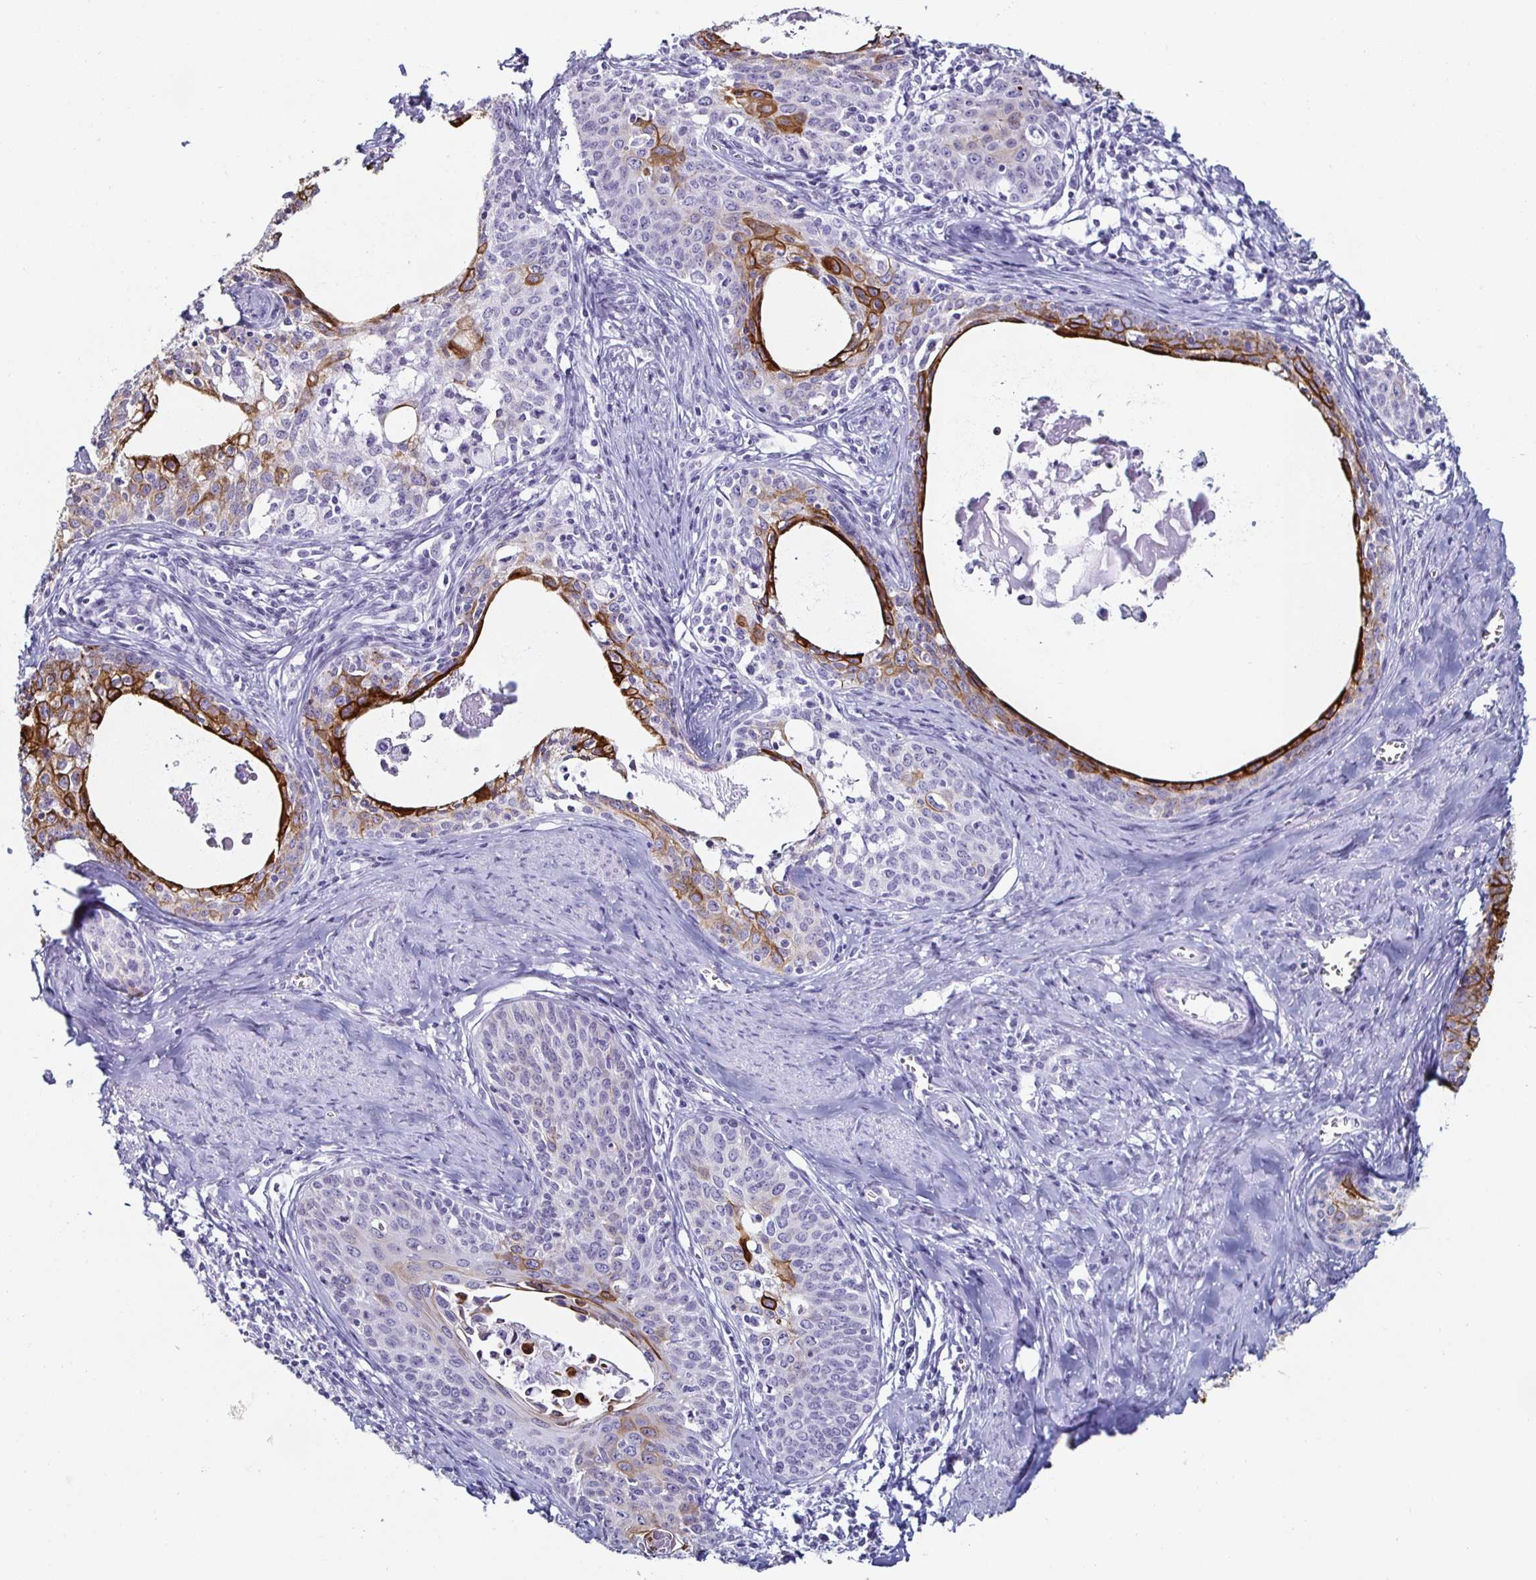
{"staining": {"intensity": "moderate", "quantity": "25%-75%", "location": "cytoplasmic/membranous"}, "tissue": "cervical cancer", "cell_type": "Tumor cells", "image_type": "cancer", "snomed": [{"axis": "morphology", "description": "Squamous cell carcinoma, NOS"}, {"axis": "morphology", "description": "Adenocarcinoma, NOS"}, {"axis": "topography", "description": "Cervix"}], "caption": "This is a micrograph of IHC staining of cervical squamous cell carcinoma, which shows moderate staining in the cytoplasmic/membranous of tumor cells.", "gene": "KRT4", "patient": {"sex": "female", "age": 52}}